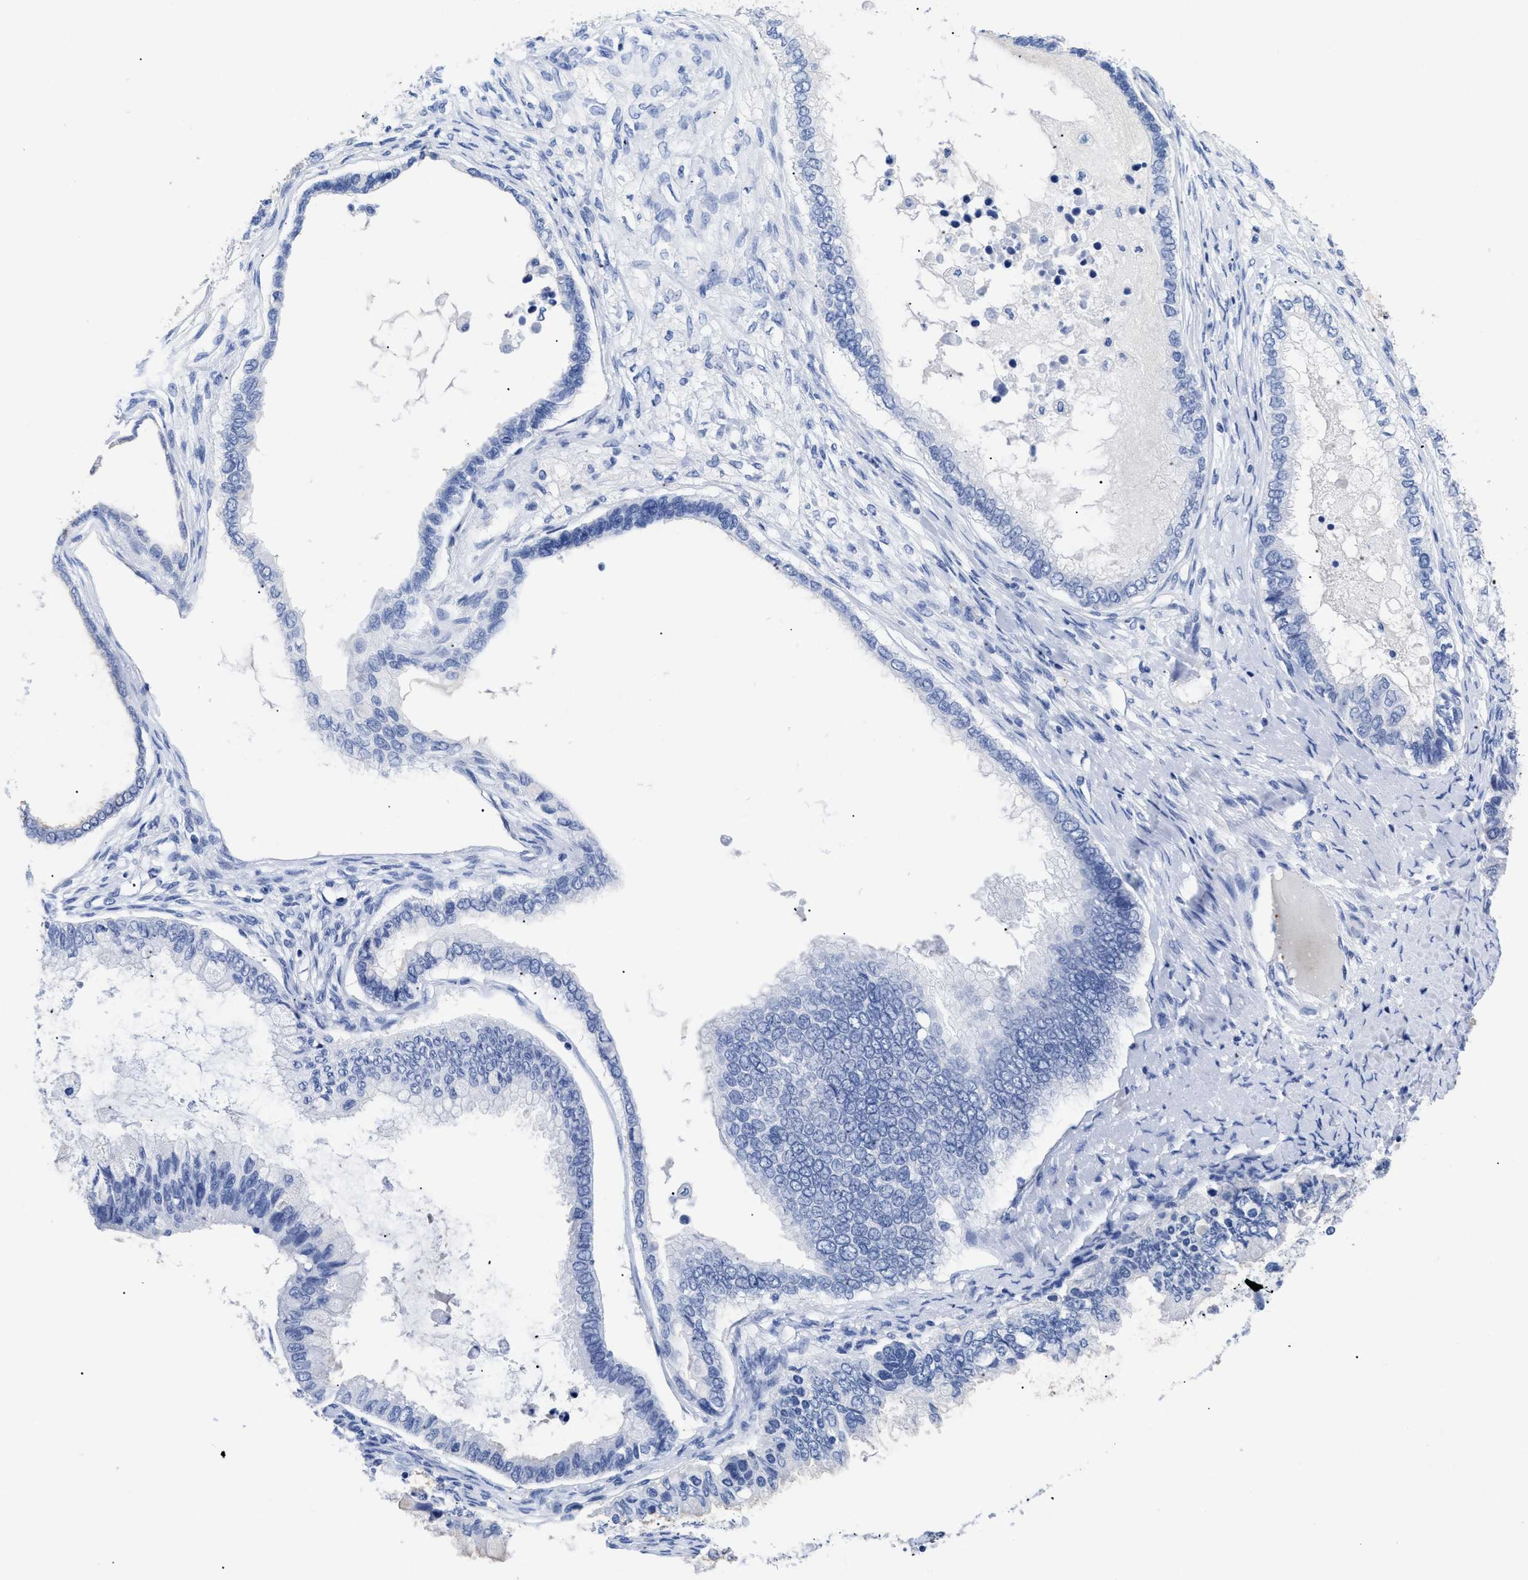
{"staining": {"intensity": "negative", "quantity": "none", "location": "none"}, "tissue": "ovarian cancer", "cell_type": "Tumor cells", "image_type": "cancer", "snomed": [{"axis": "morphology", "description": "Cystadenocarcinoma, mucinous, NOS"}, {"axis": "topography", "description": "Ovary"}], "caption": "IHC of ovarian cancer shows no staining in tumor cells.", "gene": "TREML1", "patient": {"sex": "female", "age": 80}}